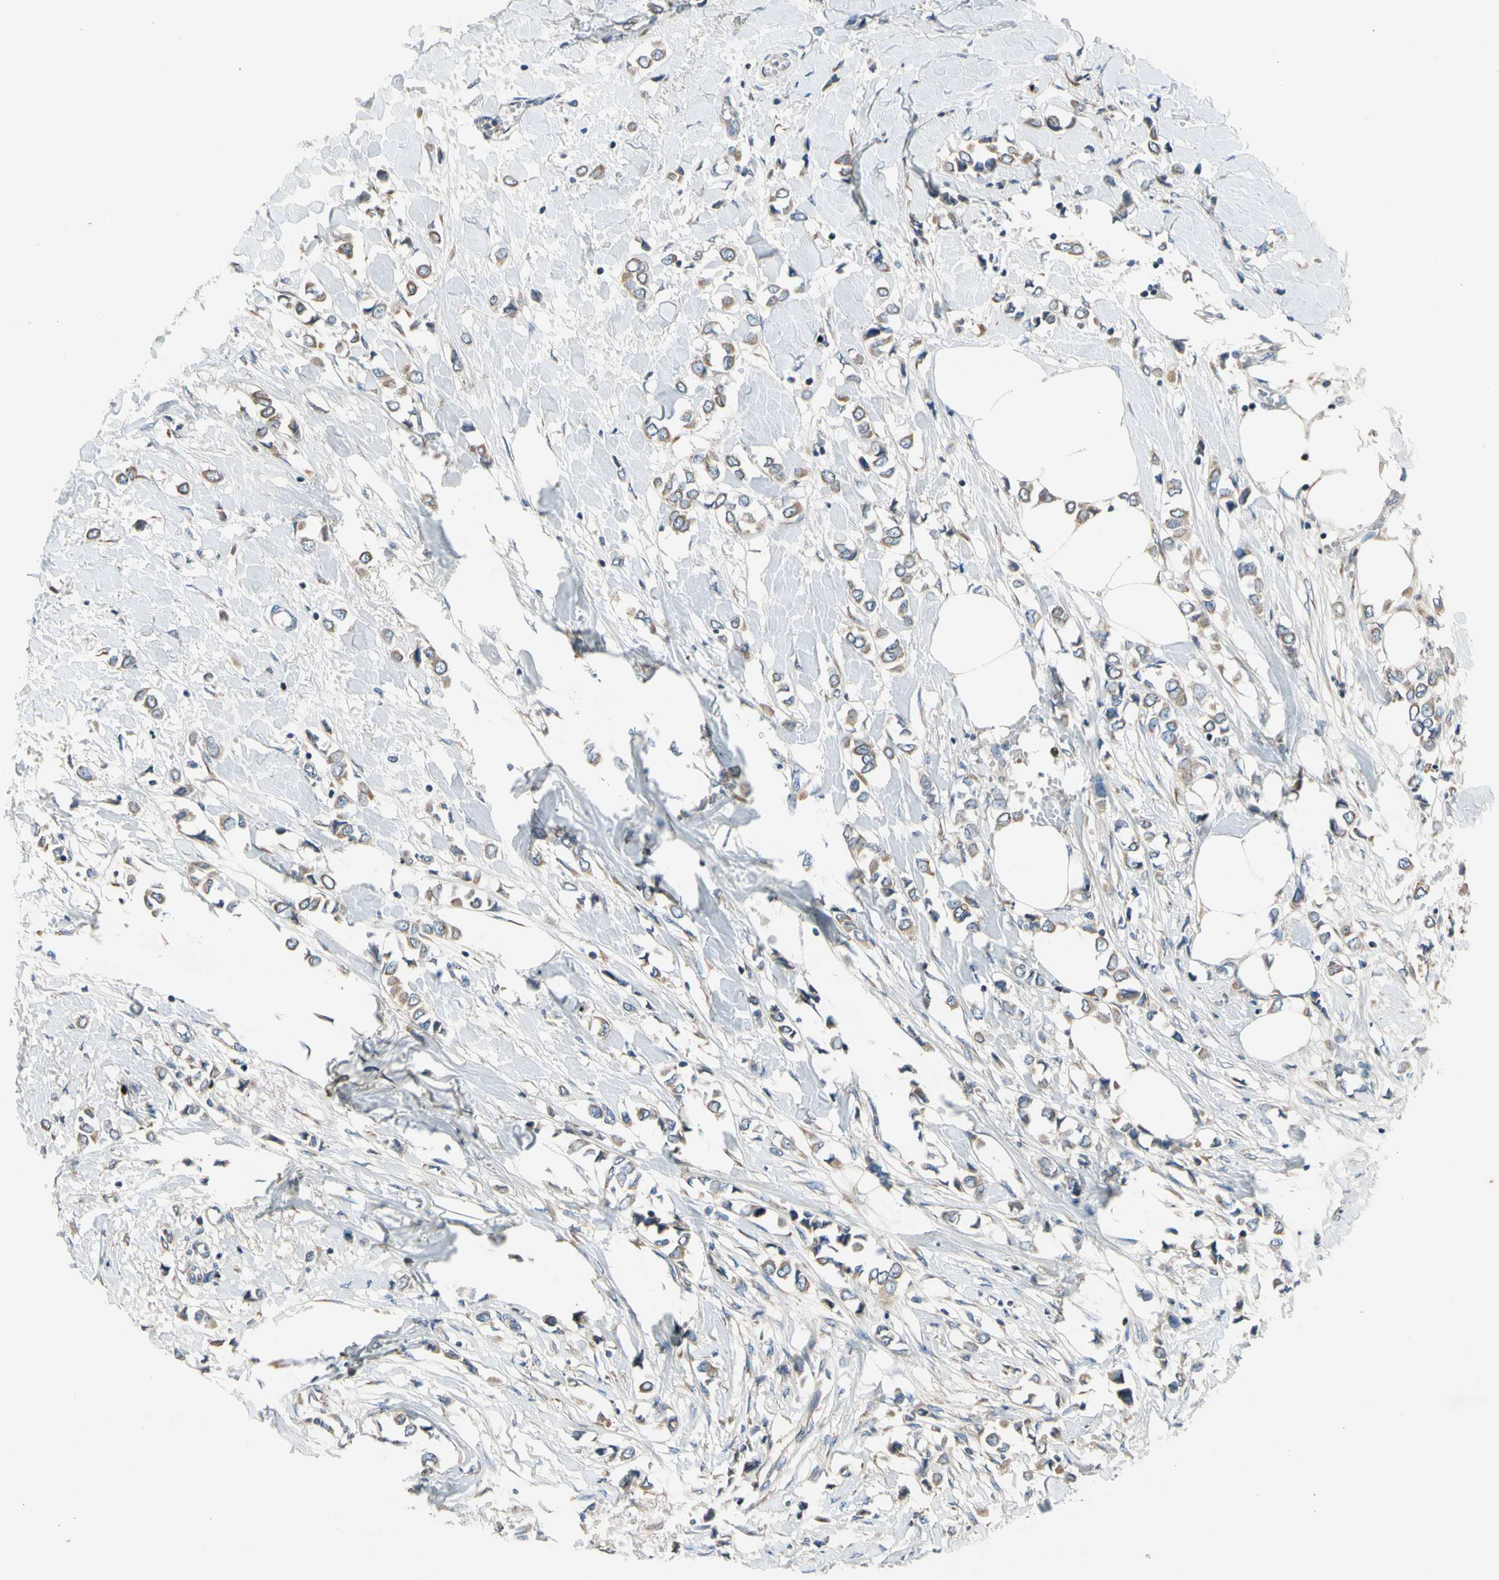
{"staining": {"intensity": "weak", "quantity": ">75%", "location": "cytoplasmic/membranous"}, "tissue": "breast cancer", "cell_type": "Tumor cells", "image_type": "cancer", "snomed": [{"axis": "morphology", "description": "Lobular carcinoma"}, {"axis": "topography", "description": "Breast"}], "caption": "Human breast cancer stained with a protein marker shows weak staining in tumor cells.", "gene": "TBX21", "patient": {"sex": "female", "age": 51}}